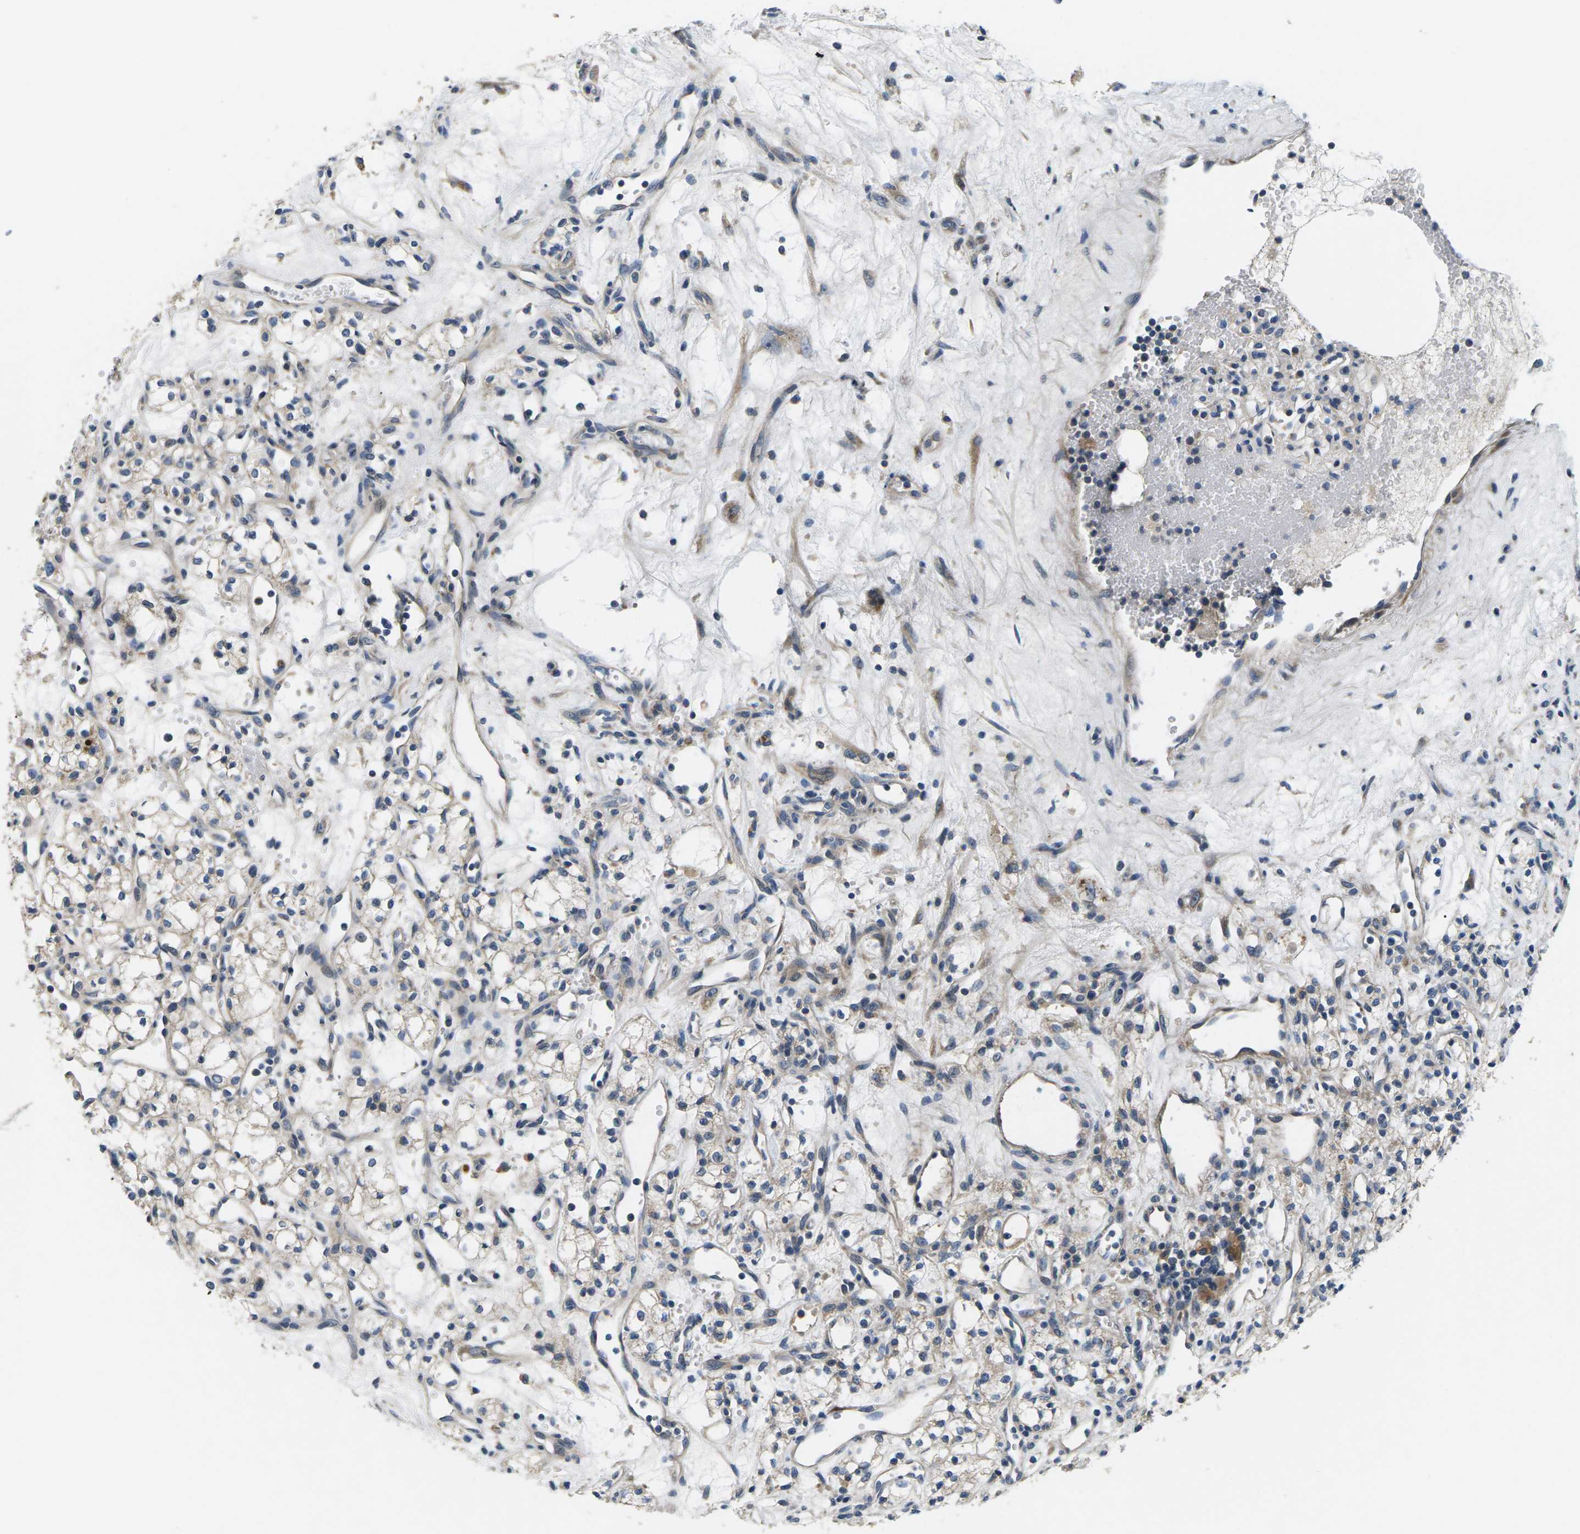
{"staining": {"intensity": "weak", "quantity": ">75%", "location": "cytoplasmic/membranous"}, "tissue": "renal cancer", "cell_type": "Tumor cells", "image_type": "cancer", "snomed": [{"axis": "morphology", "description": "Adenocarcinoma, NOS"}, {"axis": "topography", "description": "Kidney"}], "caption": "Weak cytoplasmic/membranous positivity for a protein is seen in approximately >75% of tumor cells of adenocarcinoma (renal) using immunohistochemistry.", "gene": "ERGIC3", "patient": {"sex": "male", "age": 59}}